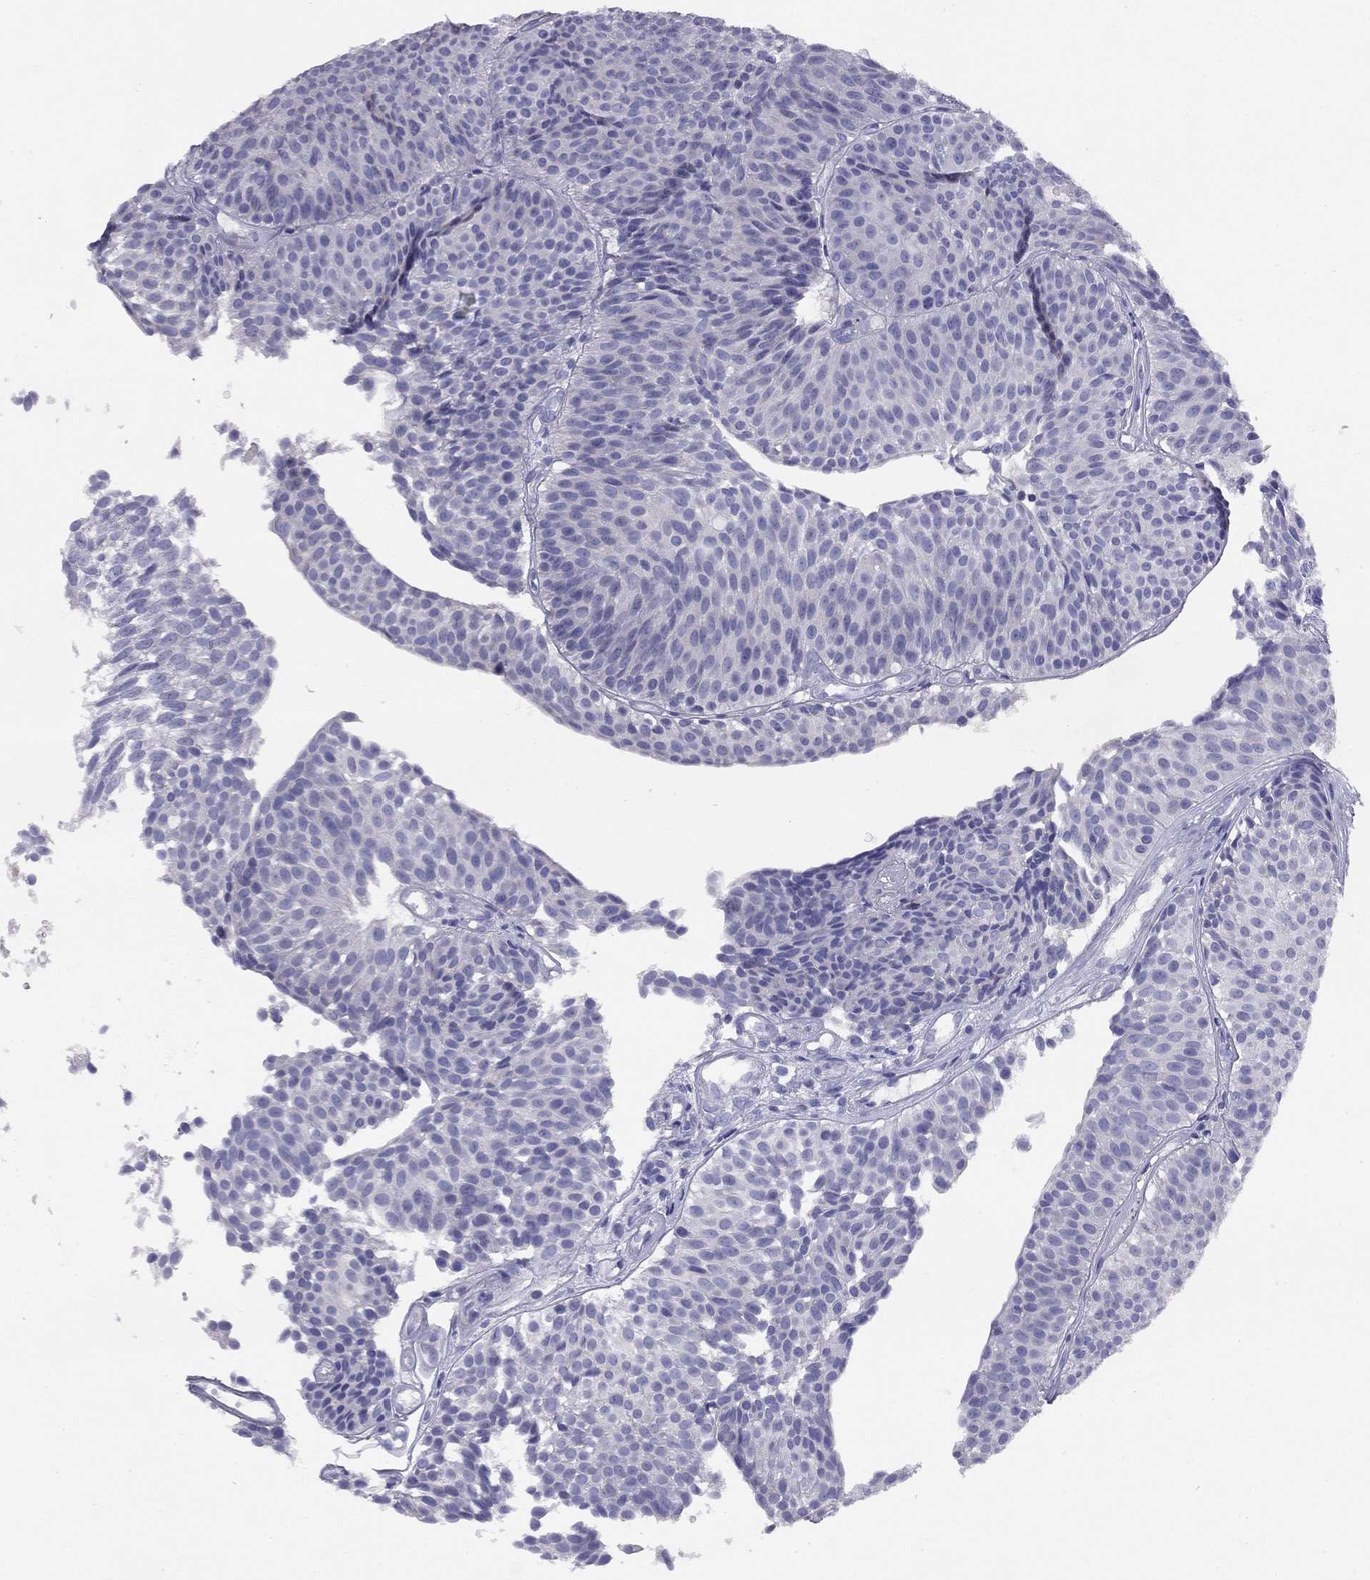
{"staining": {"intensity": "negative", "quantity": "none", "location": "none"}, "tissue": "urothelial cancer", "cell_type": "Tumor cells", "image_type": "cancer", "snomed": [{"axis": "morphology", "description": "Urothelial carcinoma, Low grade"}, {"axis": "topography", "description": "Urinary bladder"}], "caption": "DAB immunohistochemical staining of human urothelial carcinoma (low-grade) displays no significant positivity in tumor cells. The staining was performed using DAB (3,3'-diaminobenzidine) to visualize the protein expression in brown, while the nuclei were stained in blue with hematoxylin (Magnification: 20x).", "gene": "CITED1", "patient": {"sex": "male", "age": 63}}